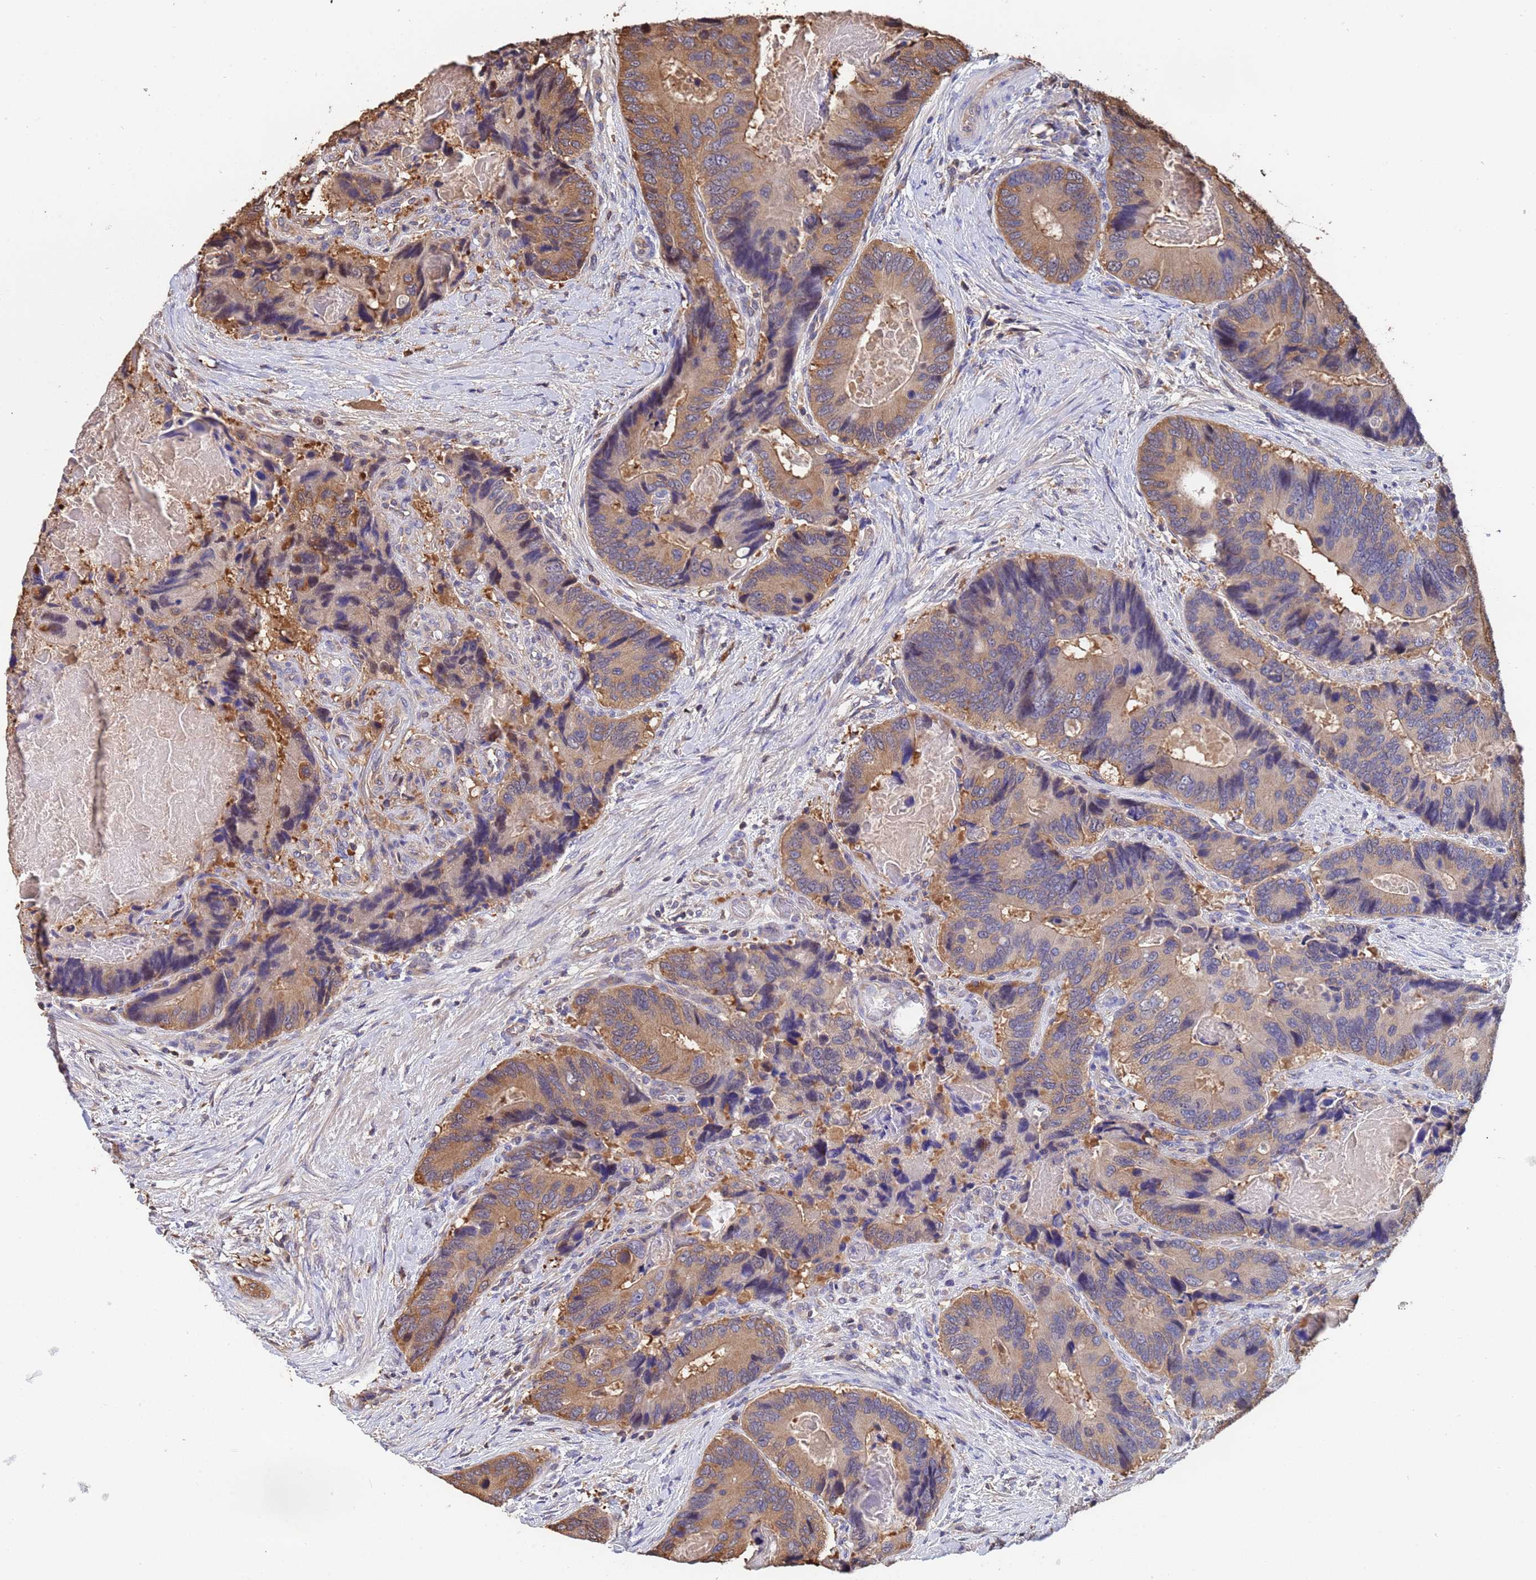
{"staining": {"intensity": "moderate", "quantity": "25%-75%", "location": "cytoplasmic/membranous"}, "tissue": "colorectal cancer", "cell_type": "Tumor cells", "image_type": "cancer", "snomed": [{"axis": "morphology", "description": "Adenocarcinoma, NOS"}, {"axis": "topography", "description": "Colon"}], "caption": "A brown stain shows moderate cytoplasmic/membranous positivity of a protein in human colorectal cancer tumor cells.", "gene": "FAM25A", "patient": {"sex": "male", "age": 84}}